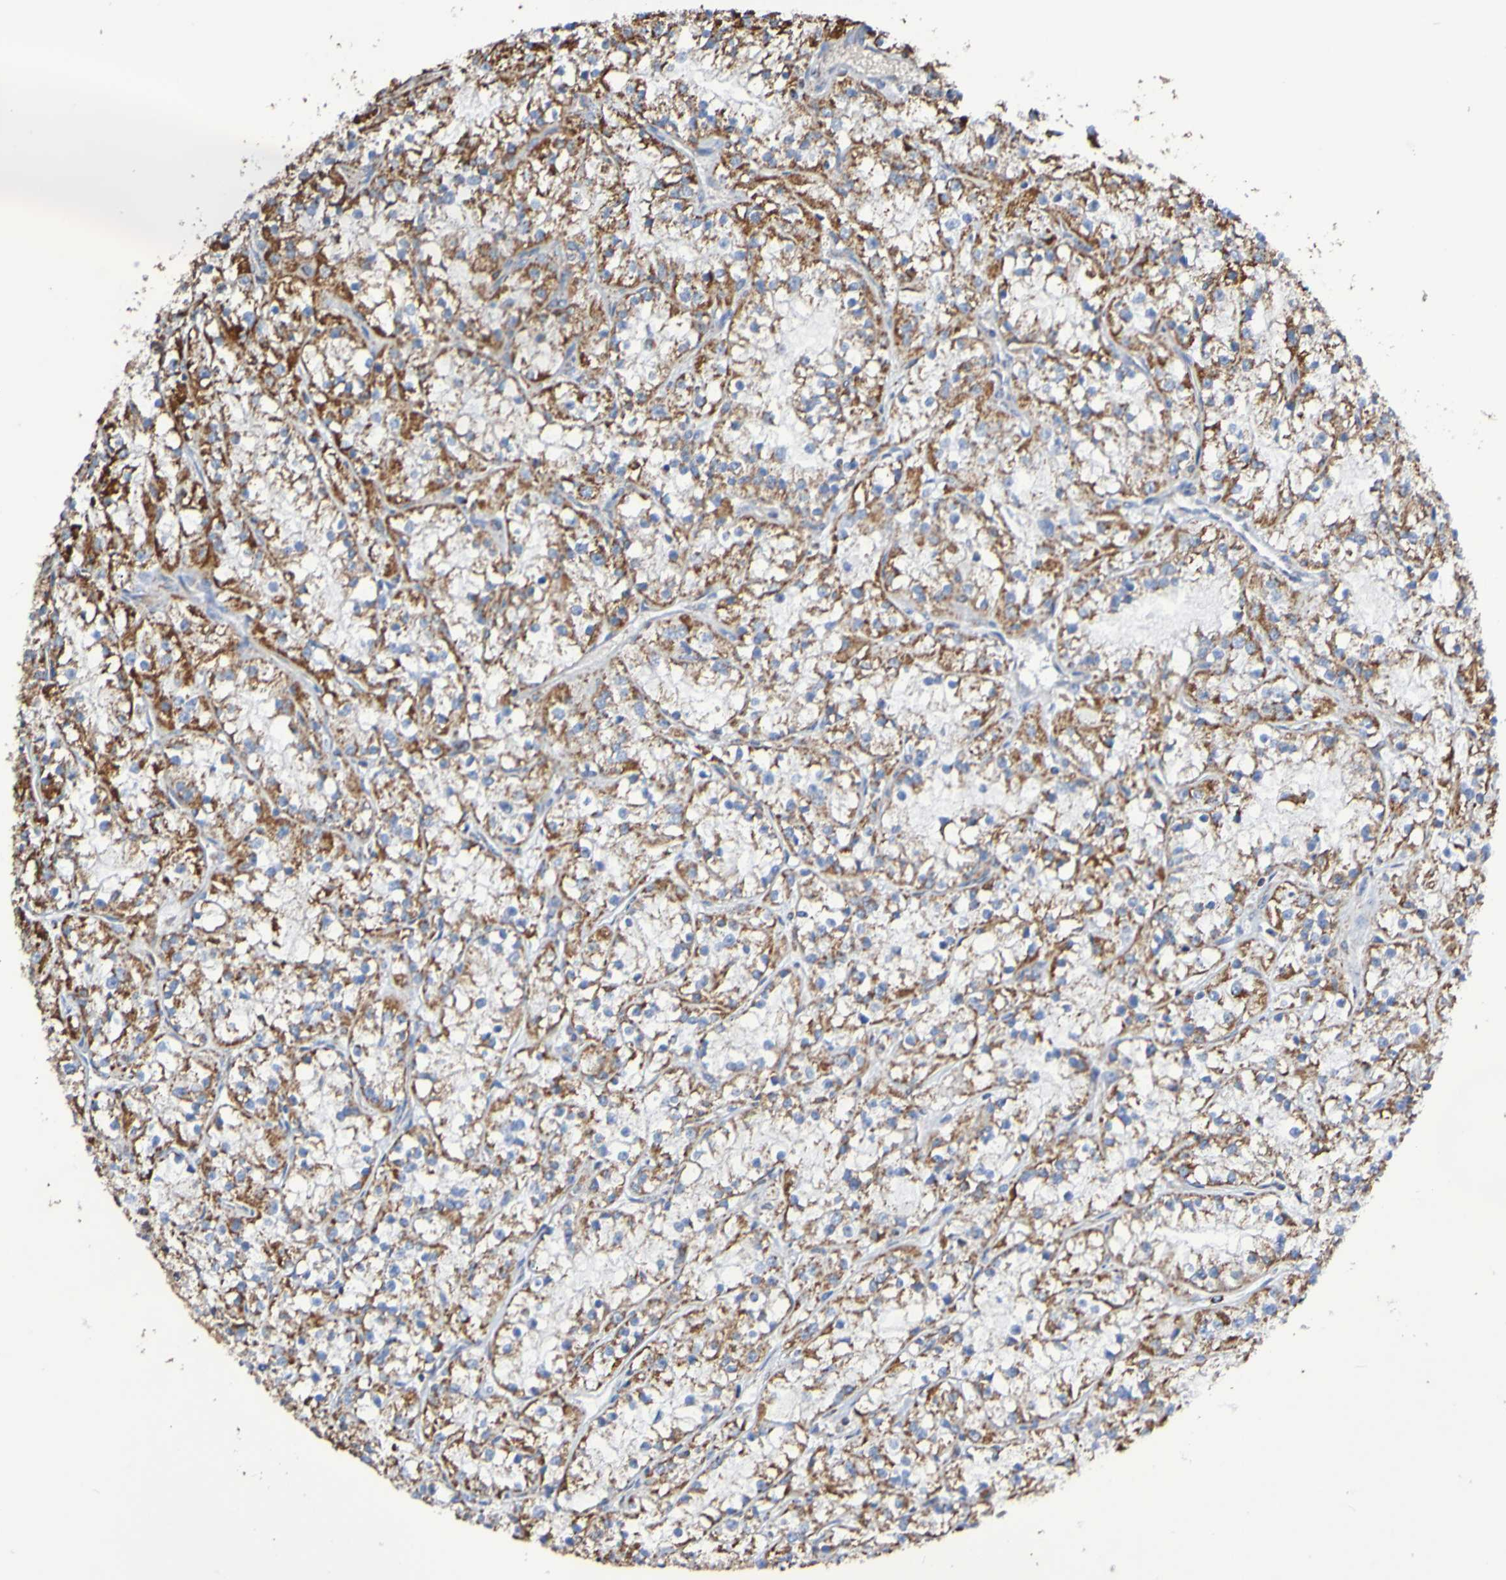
{"staining": {"intensity": "moderate", "quantity": ">75%", "location": "cytoplasmic/membranous"}, "tissue": "renal cancer", "cell_type": "Tumor cells", "image_type": "cancer", "snomed": [{"axis": "morphology", "description": "Adenocarcinoma, NOS"}, {"axis": "topography", "description": "Kidney"}], "caption": "Protein staining of renal adenocarcinoma tissue demonstrates moderate cytoplasmic/membranous expression in about >75% of tumor cells.", "gene": "IL18R1", "patient": {"sex": "female", "age": 52}}